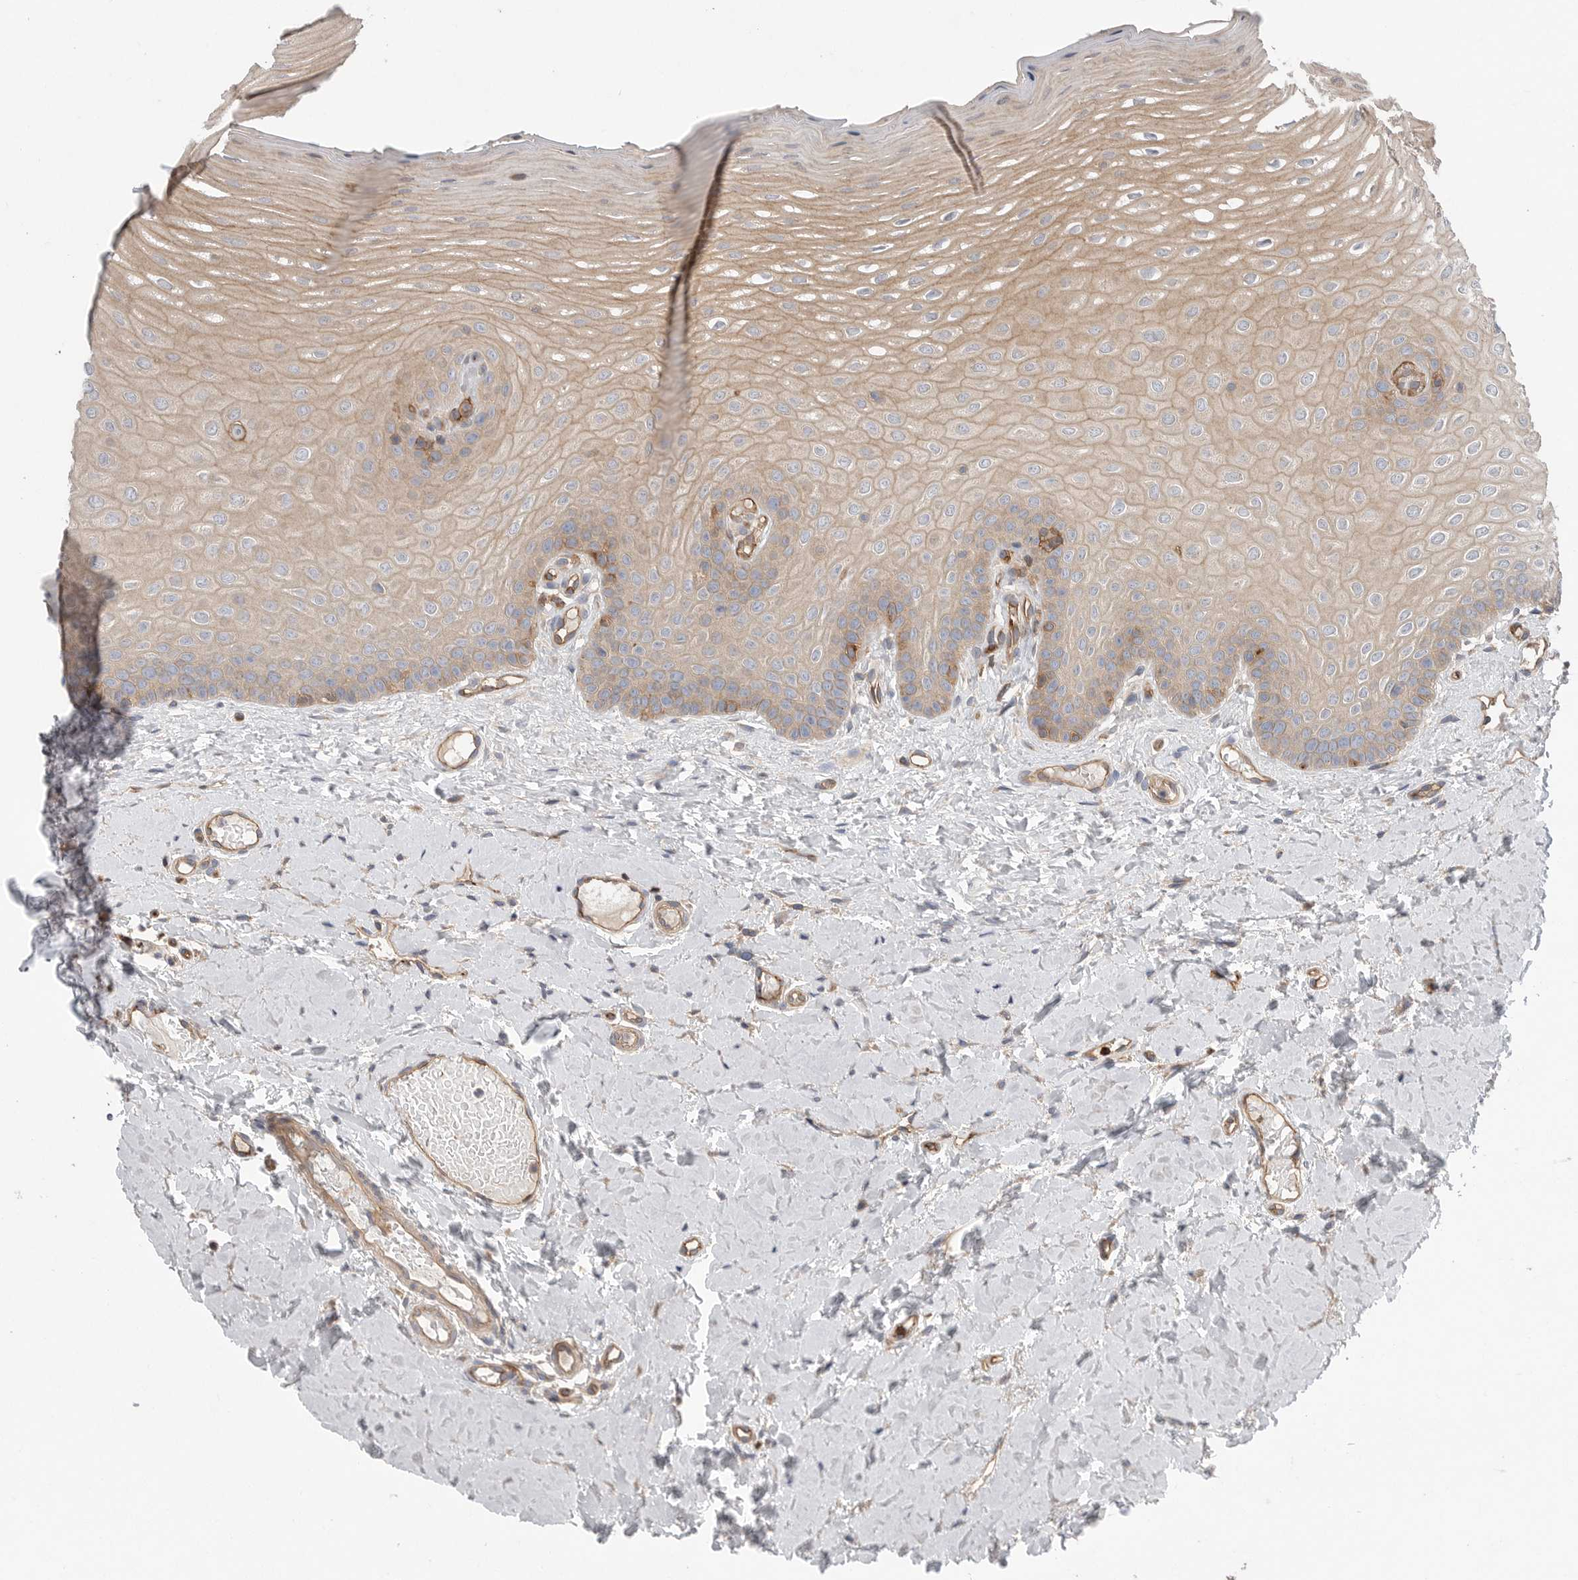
{"staining": {"intensity": "weak", "quantity": ">75%", "location": "cytoplasmic/membranous"}, "tissue": "oral mucosa", "cell_type": "Squamous epithelial cells", "image_type": "normal", "snomed": [{"axis": "morphology", "description": "Normal tissue, NOS"}, {"axis": "topography", "description": "Oral tissue"}], "caption": "Oral mucosa stained with DAB (3,3'-diaminobenzidine) immunohistochemistry (IHC) shows low levels of weak cytoplasmic/membranous expression in about >75% of squamous epithelial cells. (DAB IHC, brown staining for protein, blue staining for nuclei).", "gene": "PRKCH", "patient": {"sex": "female", "age": 39}}